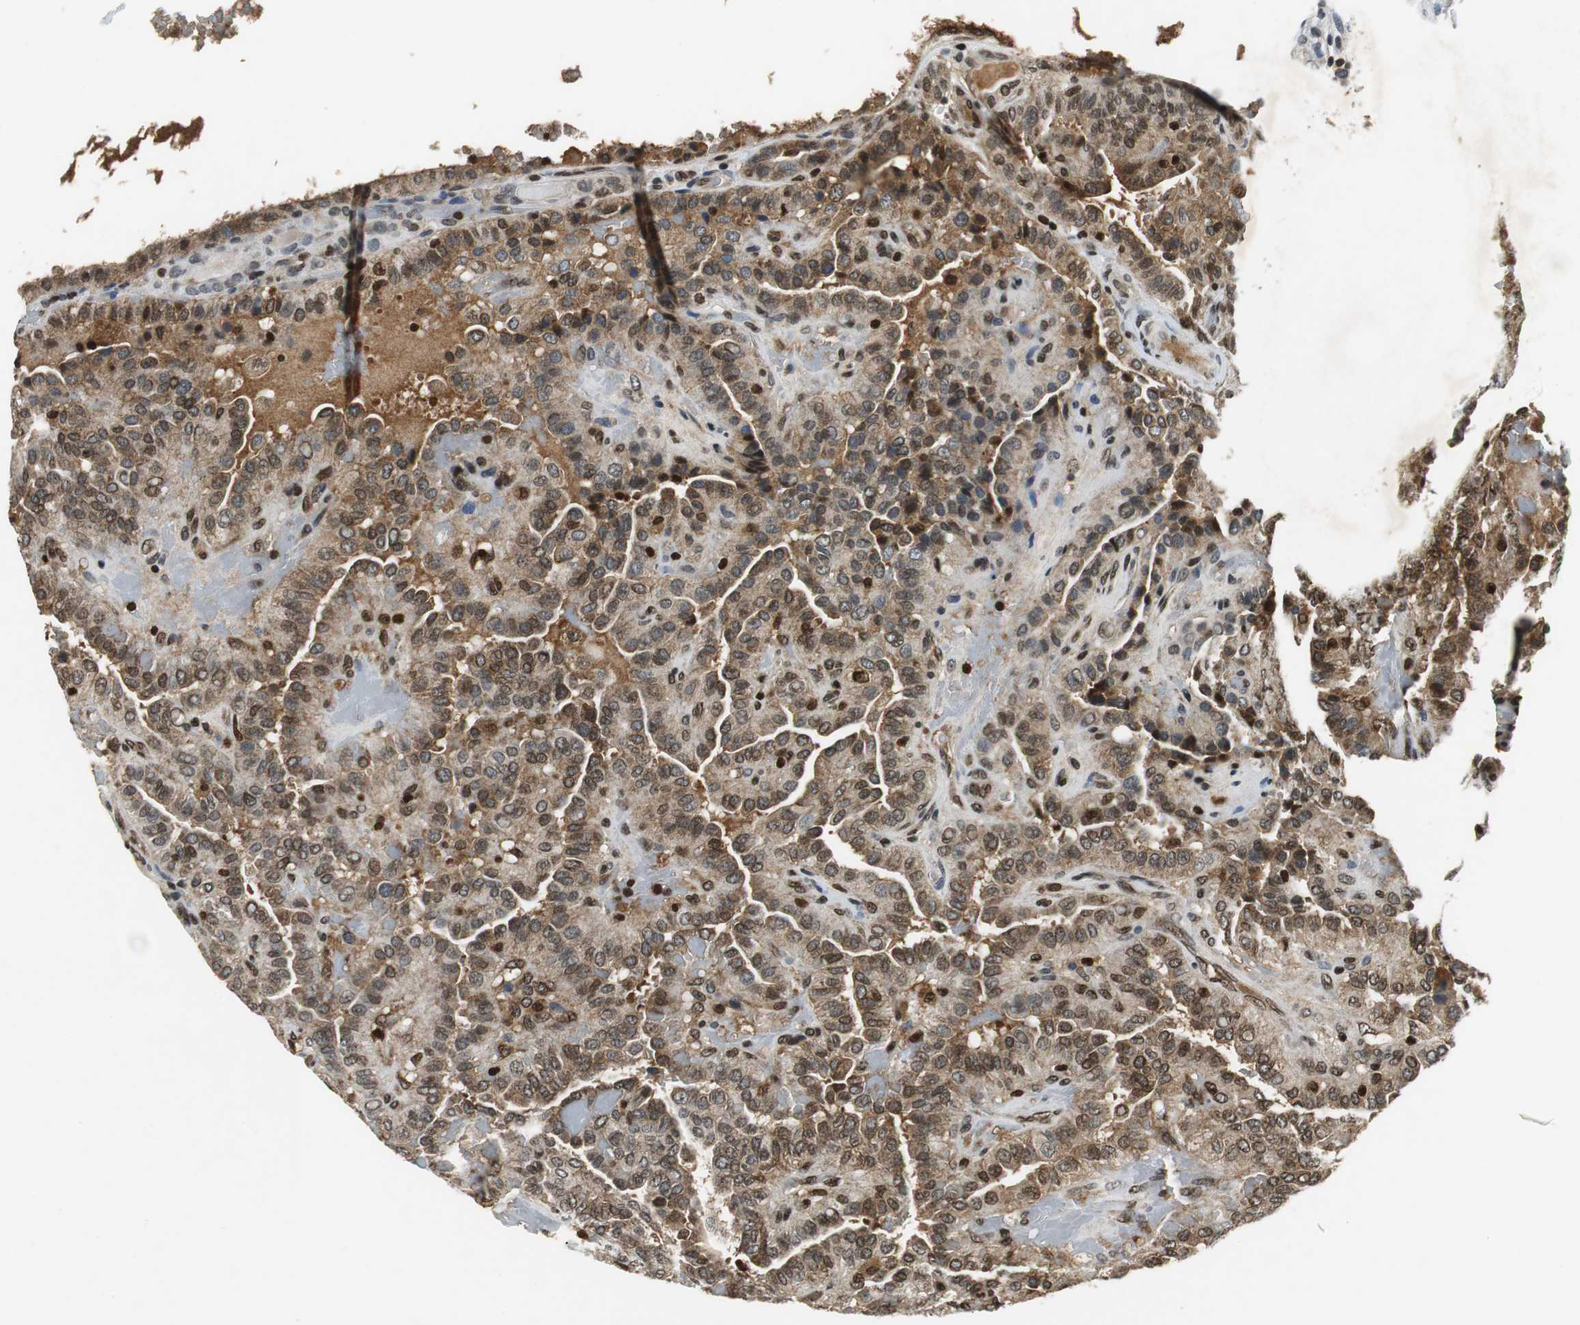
{"staining": {"intensity": "moderate", "quantity": ">75%", "location": "cytoplasmic/membranous,nuclear"}, "tissue": "thyroid cancer", "cell_type": "Tumor cells", "image_type": "cancer", "snomed": [{"axis": "morphology", "description": "Papillary adenocarcinoma, NOS"}, {"axis": "topography", "description": "Thyroid gland"}], "caption": "Papillary adenocarcinoma (thyroid) was stained to show a protein in brown. There is medium levels of moderate cytoplasmic/membranous and nuclear staining in approximately >75% of tumor cells.", "gene": "ORM1", "patient": {"sex": "male", "age": 77}}